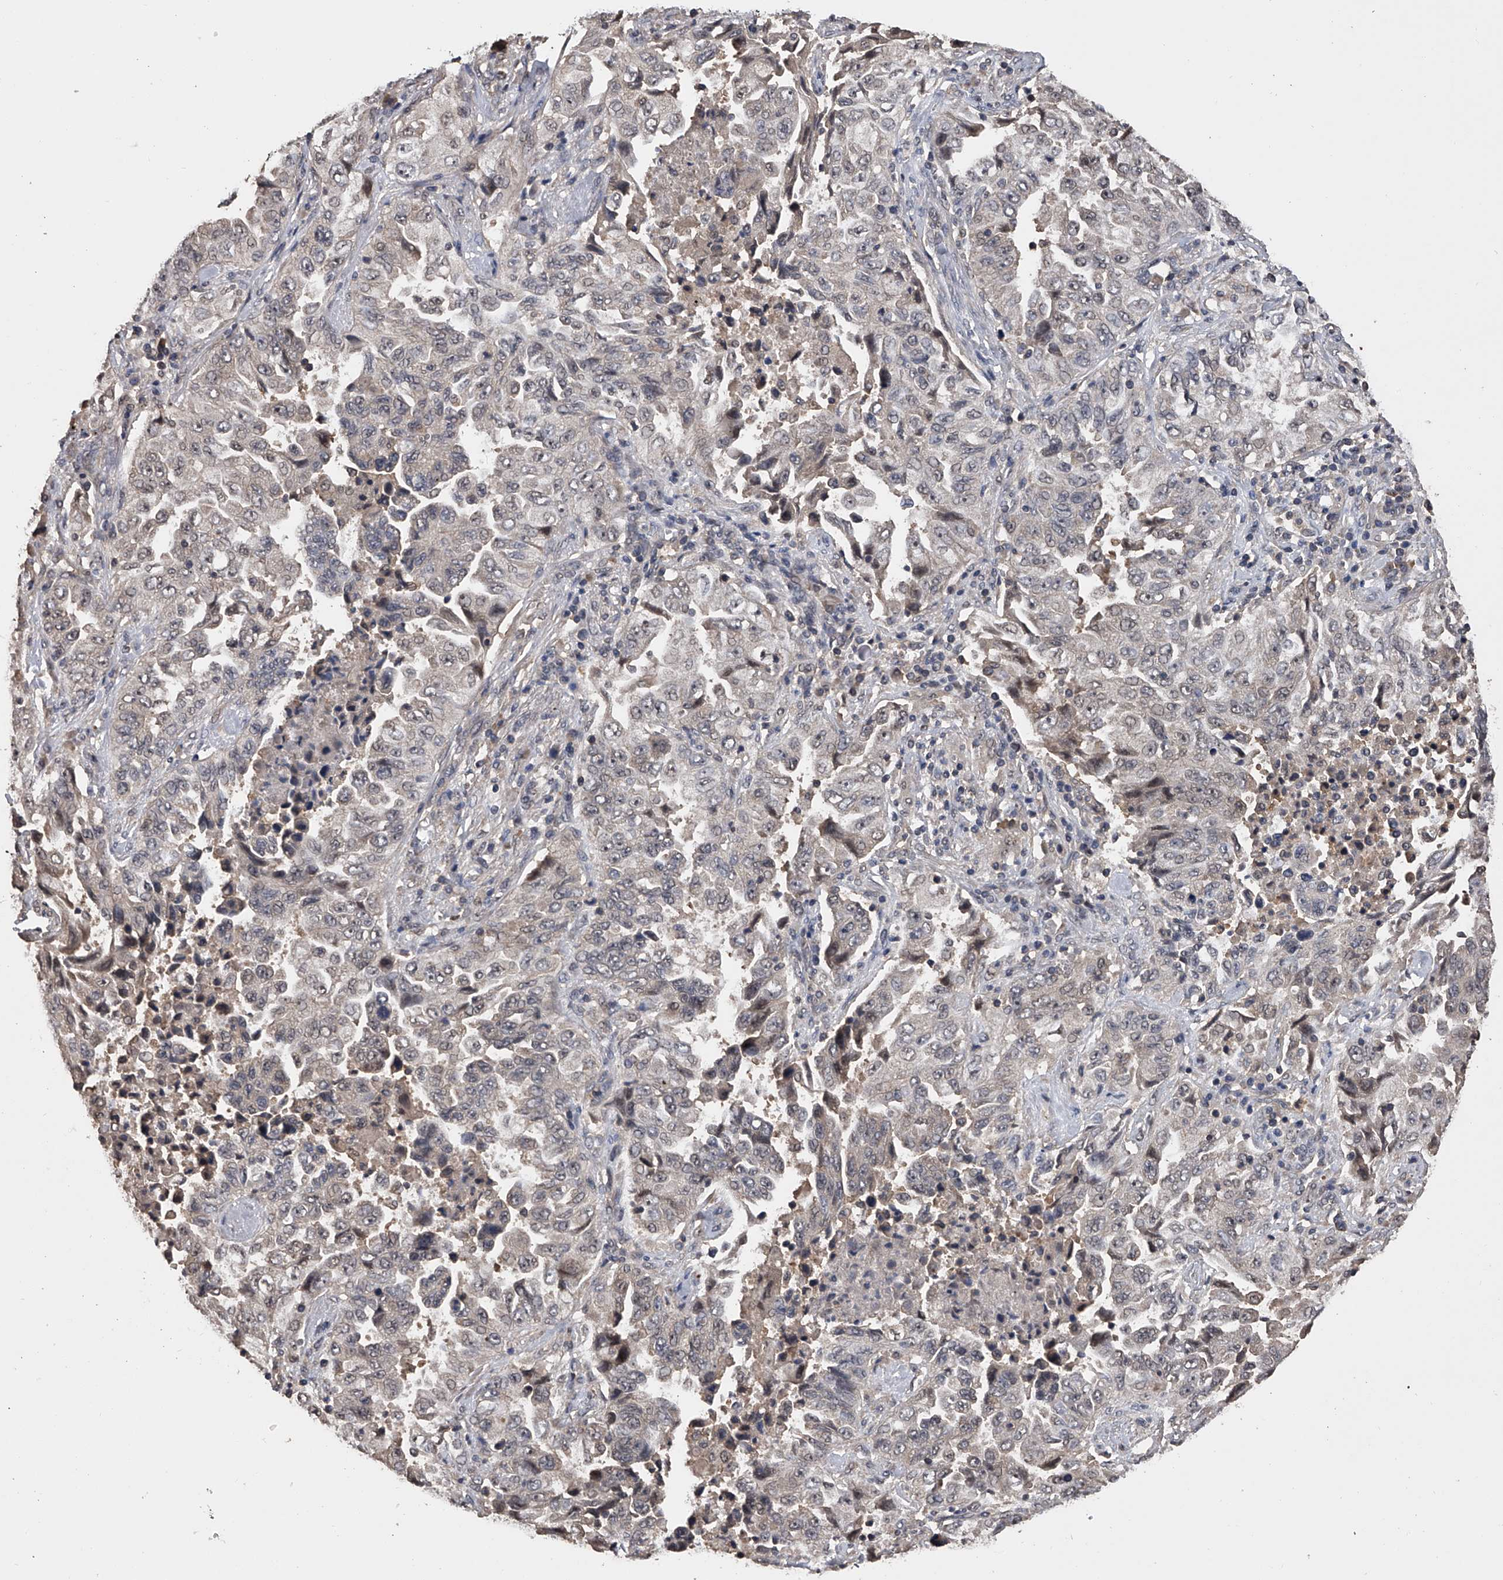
{"staining": {"intensity": "negative", "quantity": "none", "location": "none"}, "tissue": "lung cancer", "cell_type": "Tumor cells", "image_type": "cancer", "snomed": [{"axis": "morphology", "description": "Adenocarcinoma, NOS"}, {"axis": "topography", "description": "Lung"}], "caption": "Immunohistochemistry (IHC) image of human lung cancer stained for a protein (brown), which demonstrates no expression in tumor cells. (Immunohistochemistry (IHC), brightfield microscopy, high magnification).", "gene": "EFCAB7", "patient": {"sex": "female", "age": 51}}